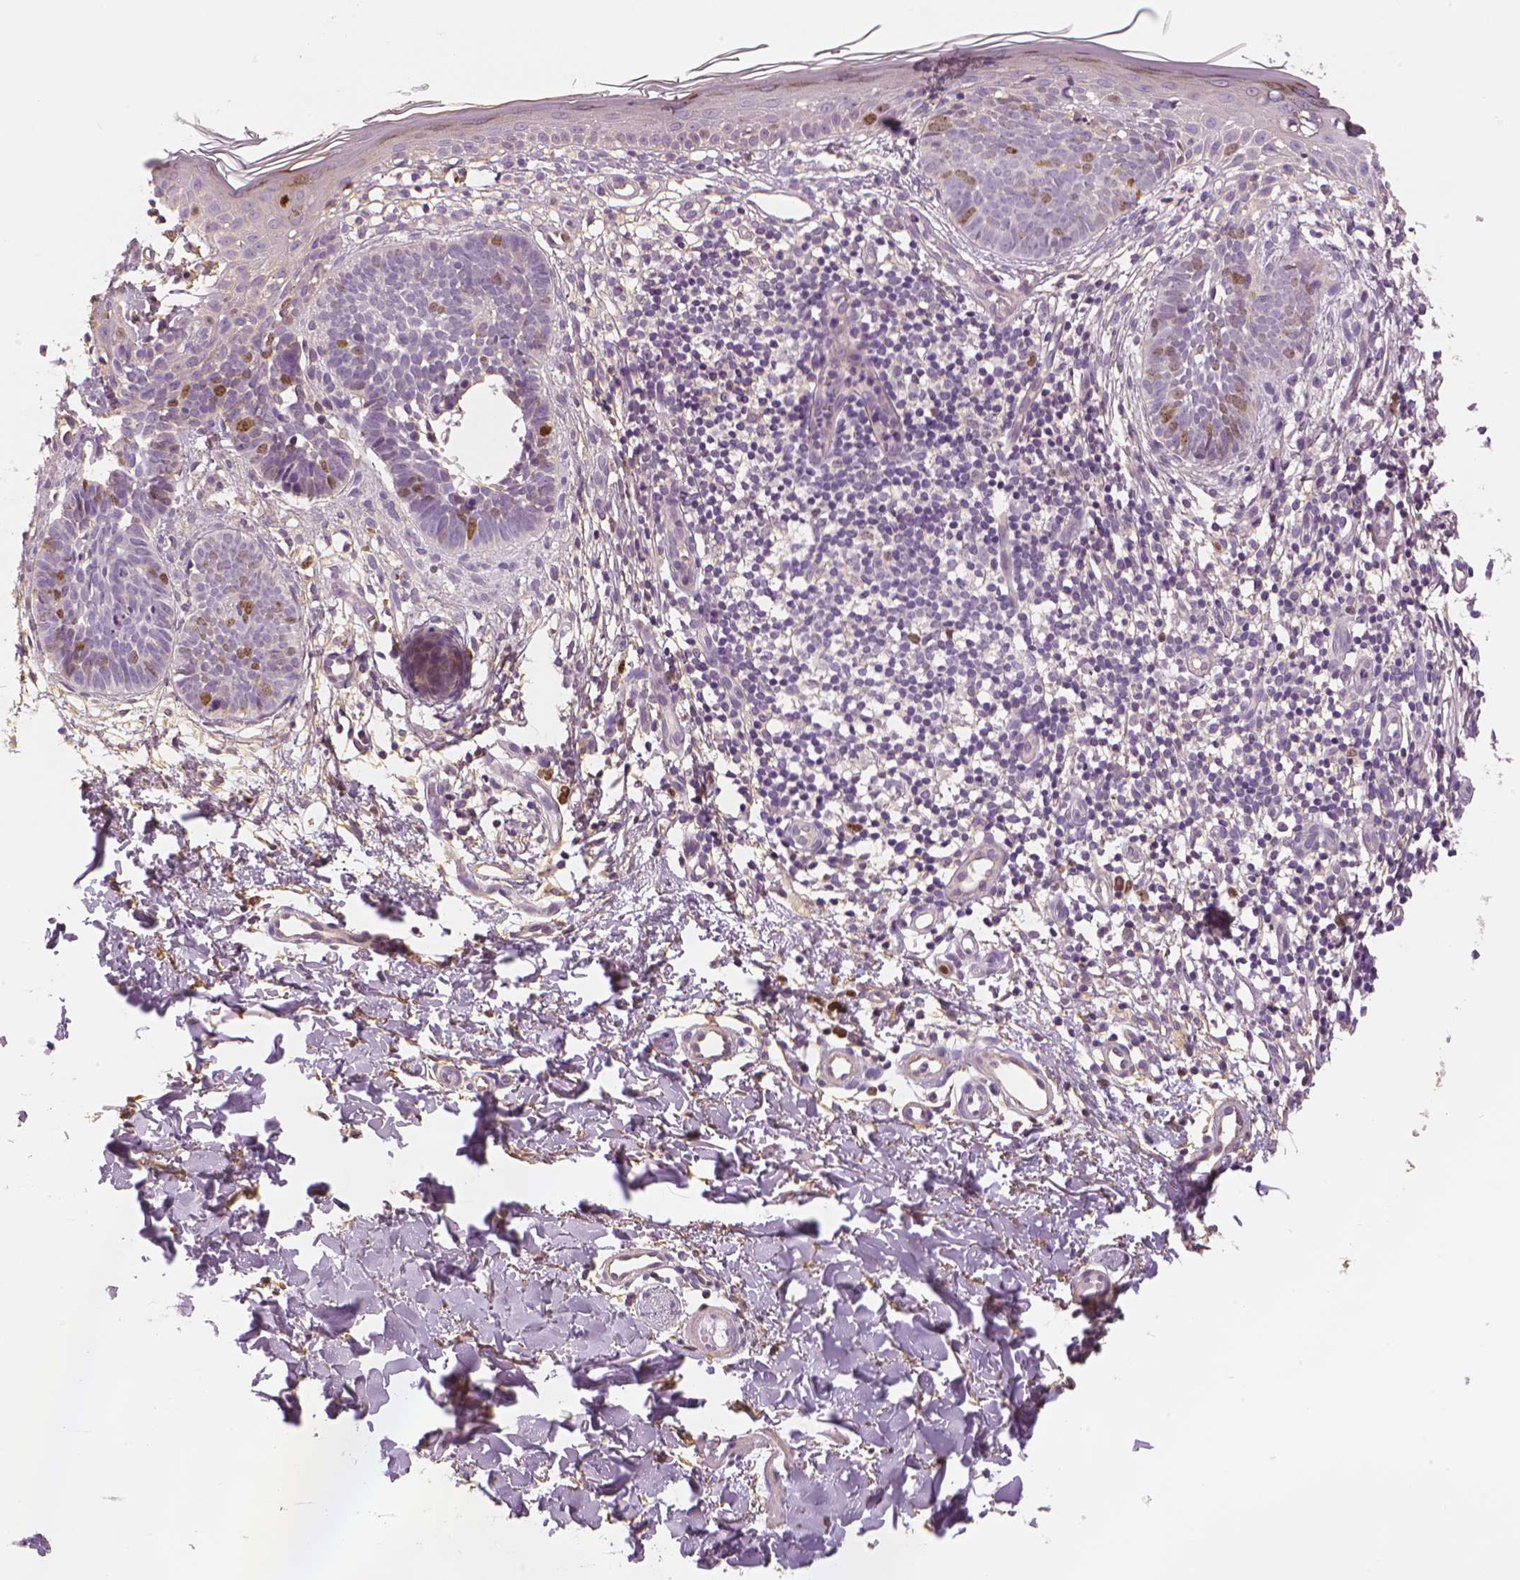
{"staining": {"intensity": "moderate", "quantity": "<25%", "location": "nuclear"}, "tissue": "skin cancer", "cell_type": "Tumor cells", "image_type": "cancer", "snomed": [{"axis": "morphology", "description": "Basal cell carcinoma"}, {"axis": "topography", "description": "Skin"}], "caption": "A micrograph of human skin basal cell carcinoma stained for a protein shows moderate nuclear brown staining in tumor cells. (IHC, brightfield microscopy, high magnification).", "gene": "MKI67", "patient": {"sex": "female", "age": 51}}